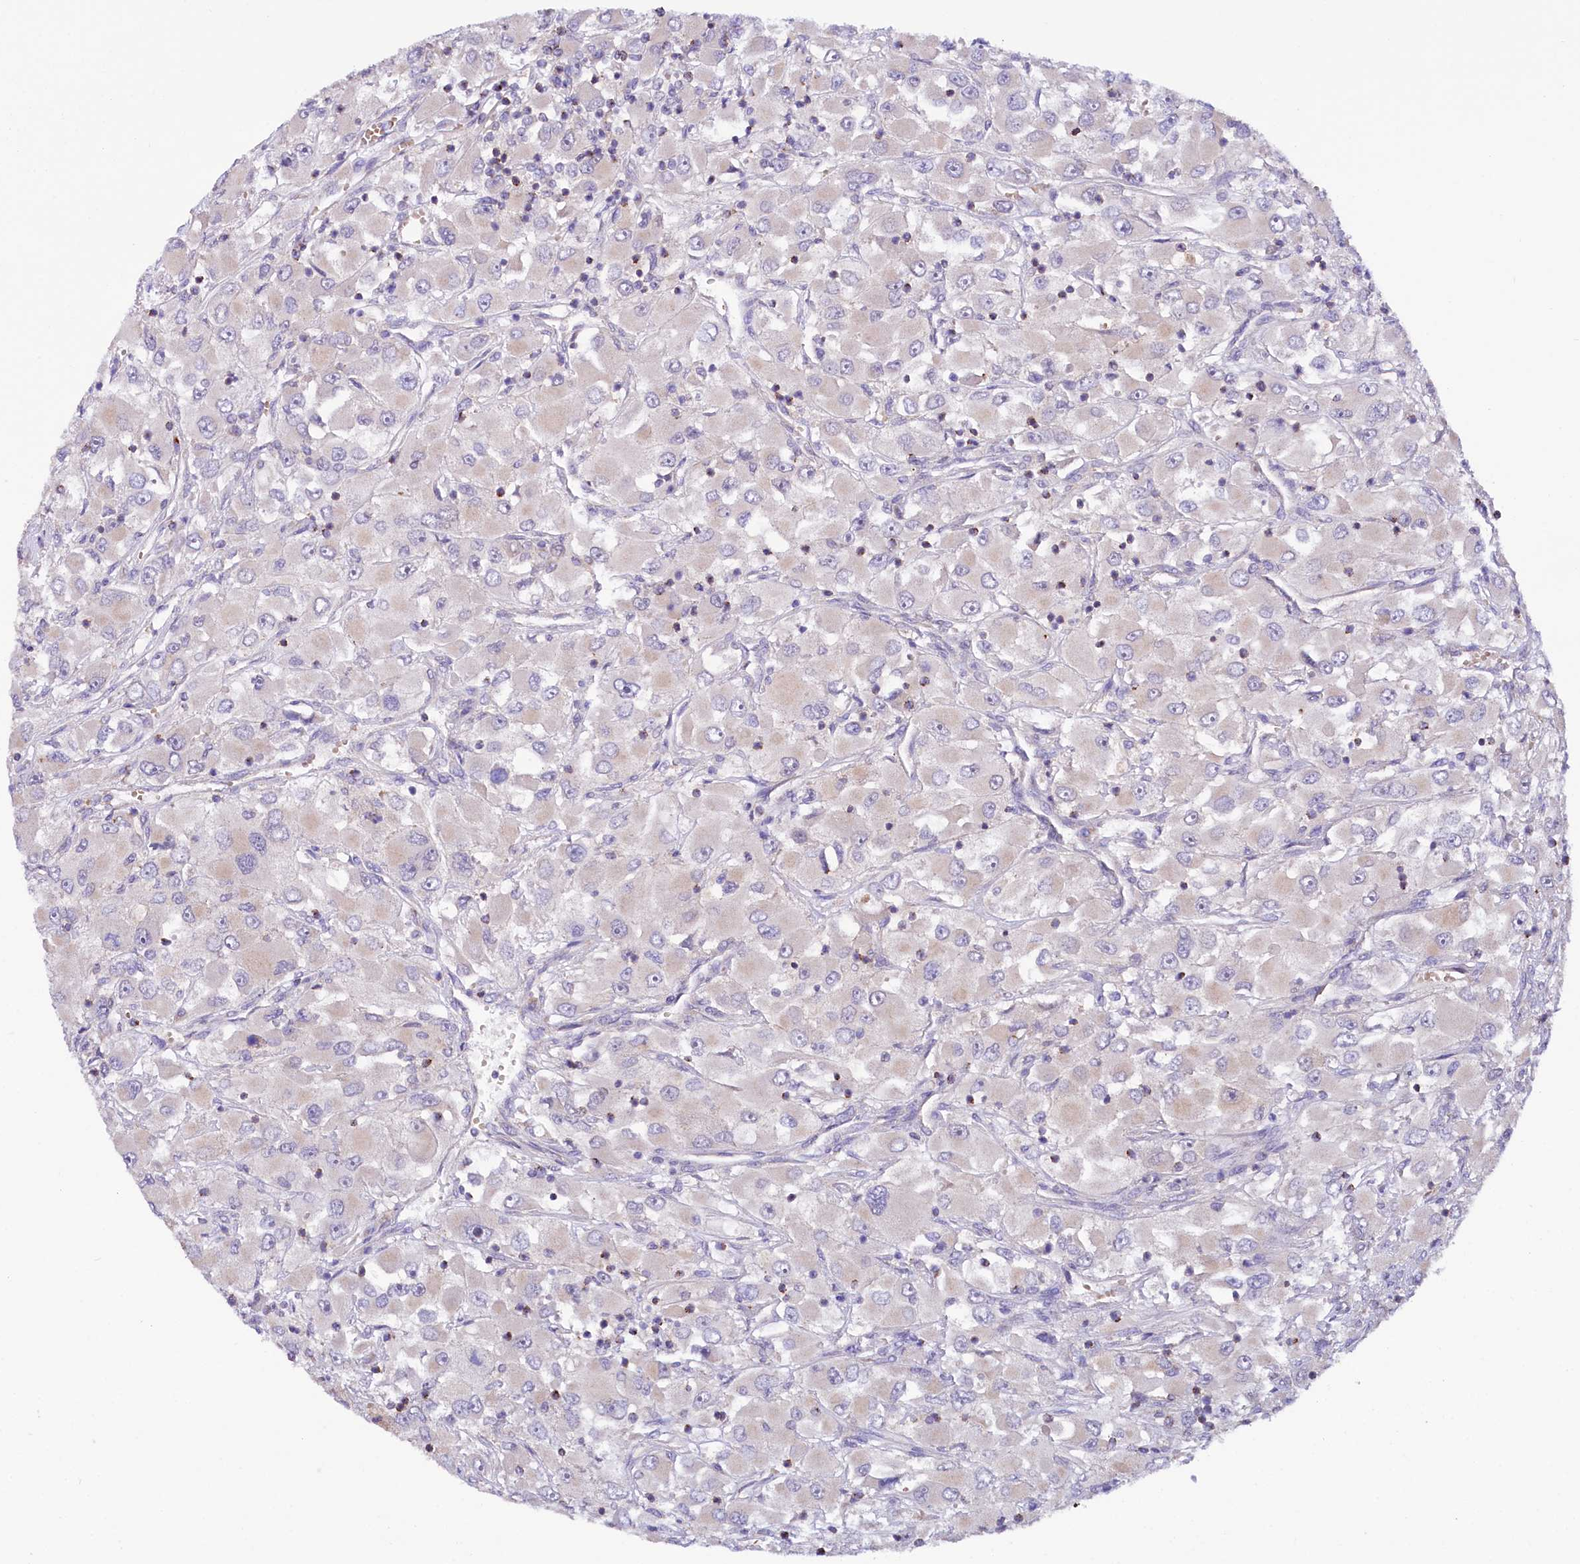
{"staining": {"intensity": "negative", "quantity": "none", "location": "none"}, "tissue": "renal cancer", "cell_type": "Tumor cells", "image_type": "cancer", "snomed": [{"axis": "morphology", "description": "Adenocarcinoma, NOS"}, {"axis": "topography", "description": "Kidney"}], "caption": "This micrograph is of renal cancer (adenocarcinoma) stained with immunohistochemistry to label a protein in brown with the nuclei are counter-stained blue. There is no staining in tumor cells.", "gene": "ZNF45", "patient": {"sex": "female", "age": 52}}